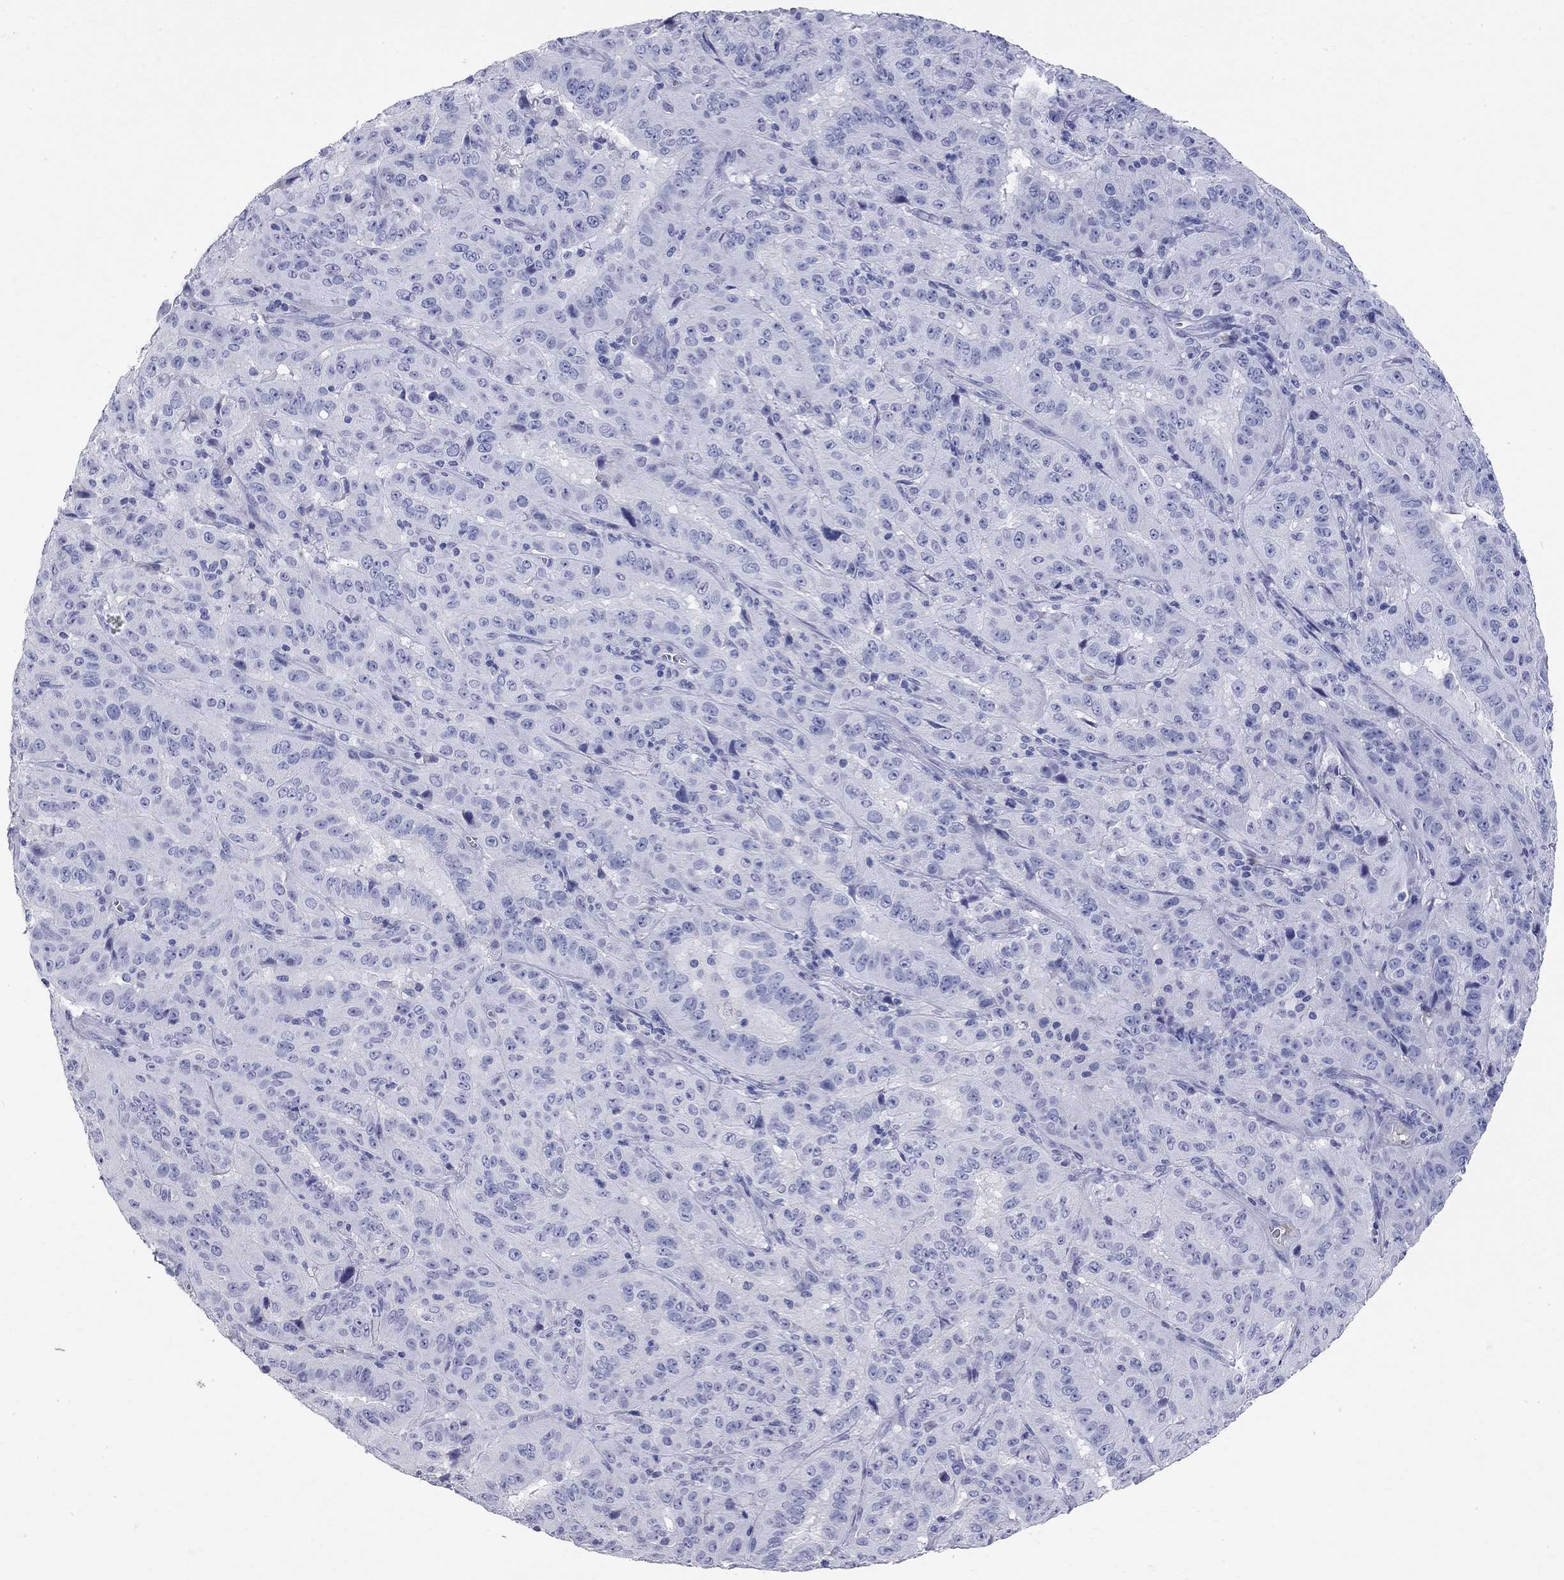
{"staining": {"intensity": "negative", "quantity": "none", "location": "none"}, "tissue": "pancreatic cancer", "cell_type": "Tumor cells", "image_type": "cancer", "snomed": [{"axis": "morphology", "description": "Adenocarcinoma, NOS"}, {"axis": "topography", "description": "Pancreas"}], "caption": "Tumor cells show no significant expression in adenocarcinoma (pancreatic).", "gene": "PHOX2B", "patient": {"sex": "male", "age": 63}}